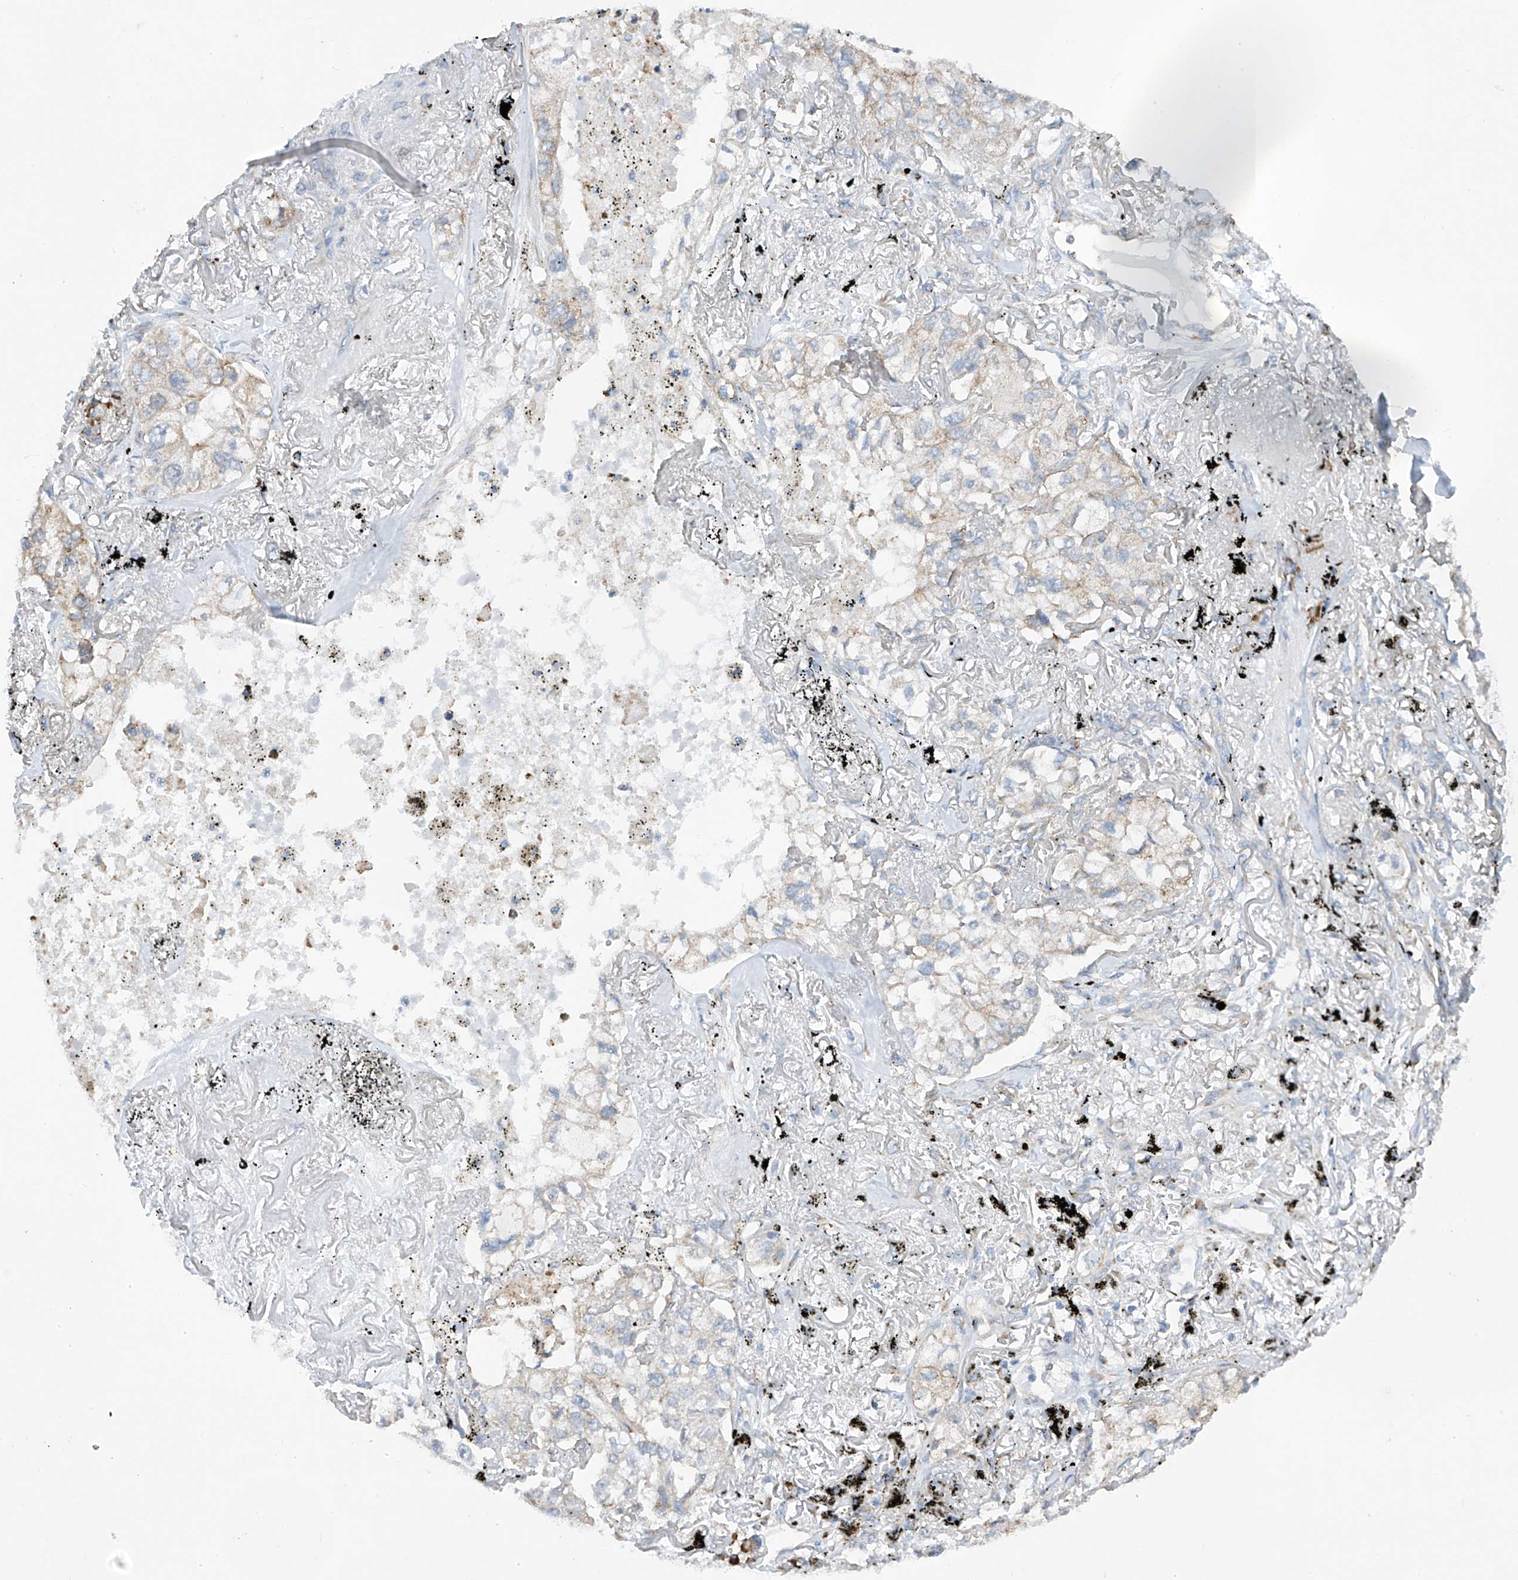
{"staining": {"intensity": "weak", "quantity": "<25%", "location": "cytoplasmic/membranous"}, "tissue": "lung cancer", "cell_type": "Tumor cells", "image_type": "cancer", "snomed": [{"axis": "morphology", "description": "Adenocarcinoma, NOS"}, {"axis": "topography", "description": "Lung"}], "caption": "High power microscopy micrograph of an immunohistochemistry image of lung cancer (adenocarcinoma), revealing no significant positivity in tumor cells.", "gene": "REC8", "patient": {"sex": "male", "age": 65}}